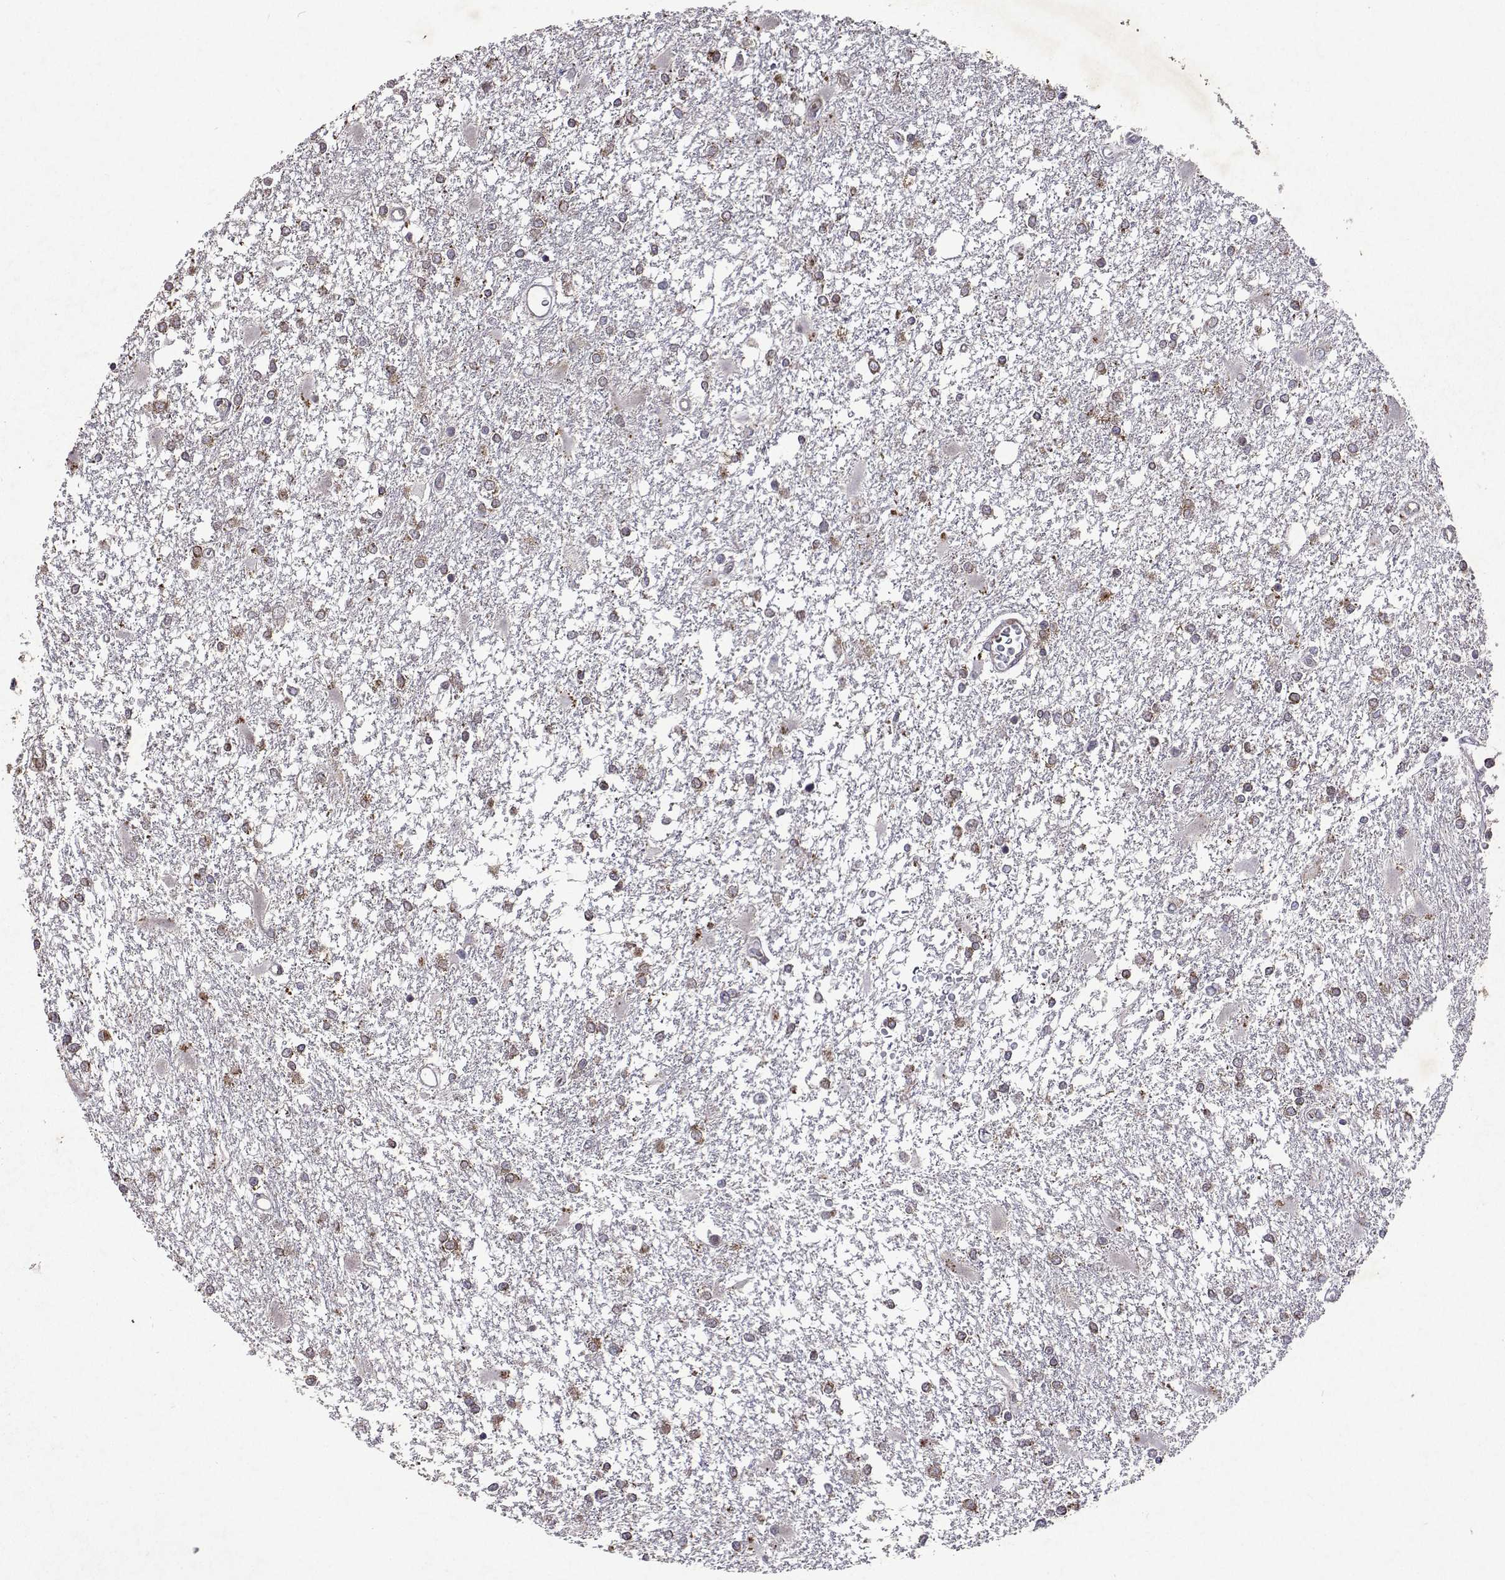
{"staining": {"intensity": "weak", "quantity": ">75%", "location": "cytoplasmic/membranous"}, "tissue": "glioma", "cell_type": "Tumor cells", "image_type": "cancer", "snomed": [{"axis": "morphology", "description": "Glioma, malignant, High grade"}, {"axis": "topography", "description": "Cerebral cortex"}], "caption": "Protein expression analysis of malignant glioma (high-grade) reveals weak cytoplasmic/membranous positivity in about >75% of tumor cells.", "gene": "TARBP2", "patient": {"sex": "male", "age": 79}}